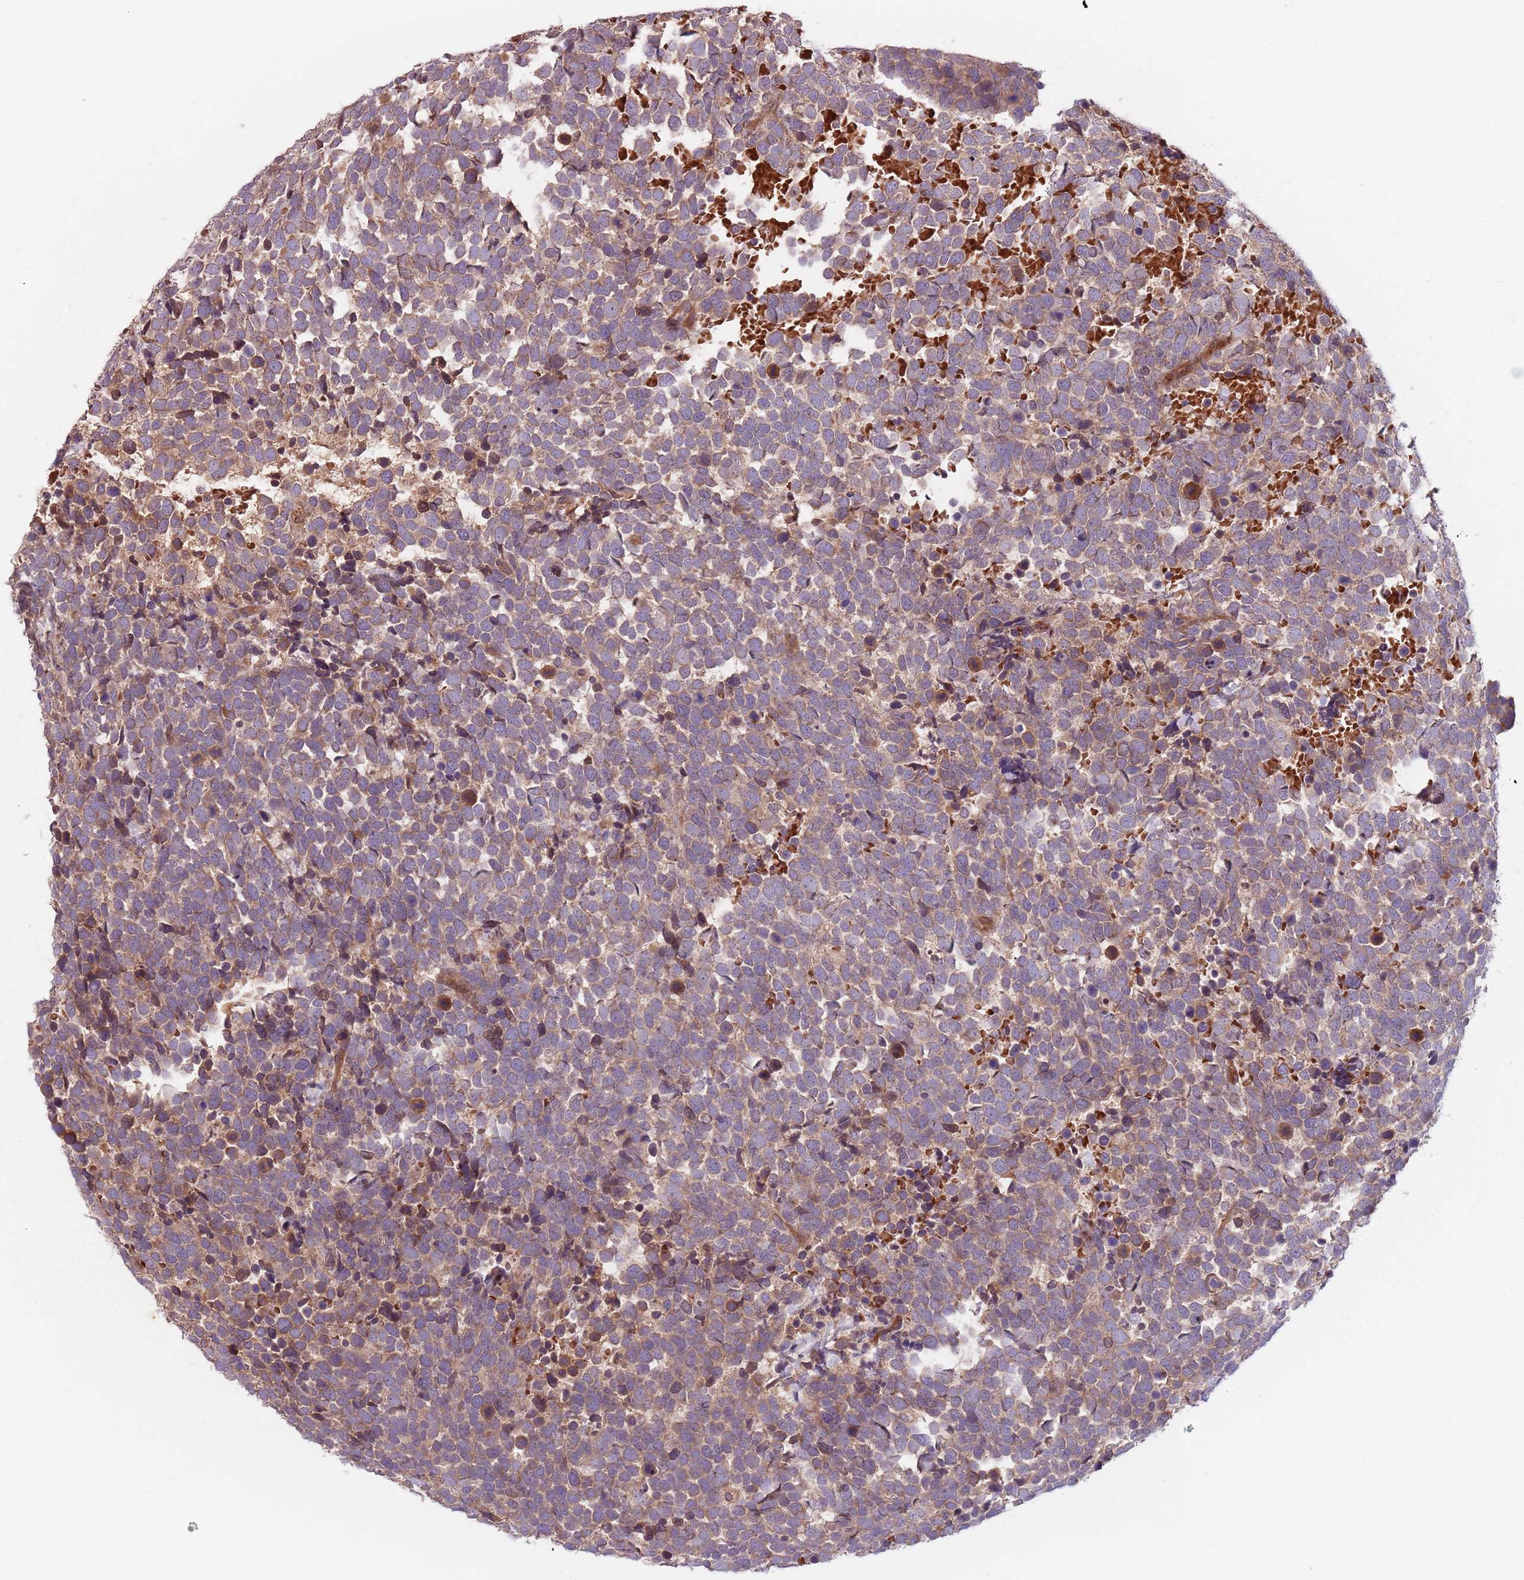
{"staining": {"intensity": "weak", "quantity": ">75%", "location": "cytoplasmic/membranous"}, "tissue": "urothelial cancer", "cell_type": "Tumor cells", "image_type": "cancer", "snomed": [{"axis": "morphology", "description": "Urothelial carcinoma, High grade"}, {"axis": "topography", "description": "Urinary bladder"}], "caption": "Protein positivity by IHC shows weak cytoplasmic/membranous staining in approximately >75% of tumor cells in urothelial cancer.", "gene": "GPR180", "patient": {"sex": "female", "age": 82}}